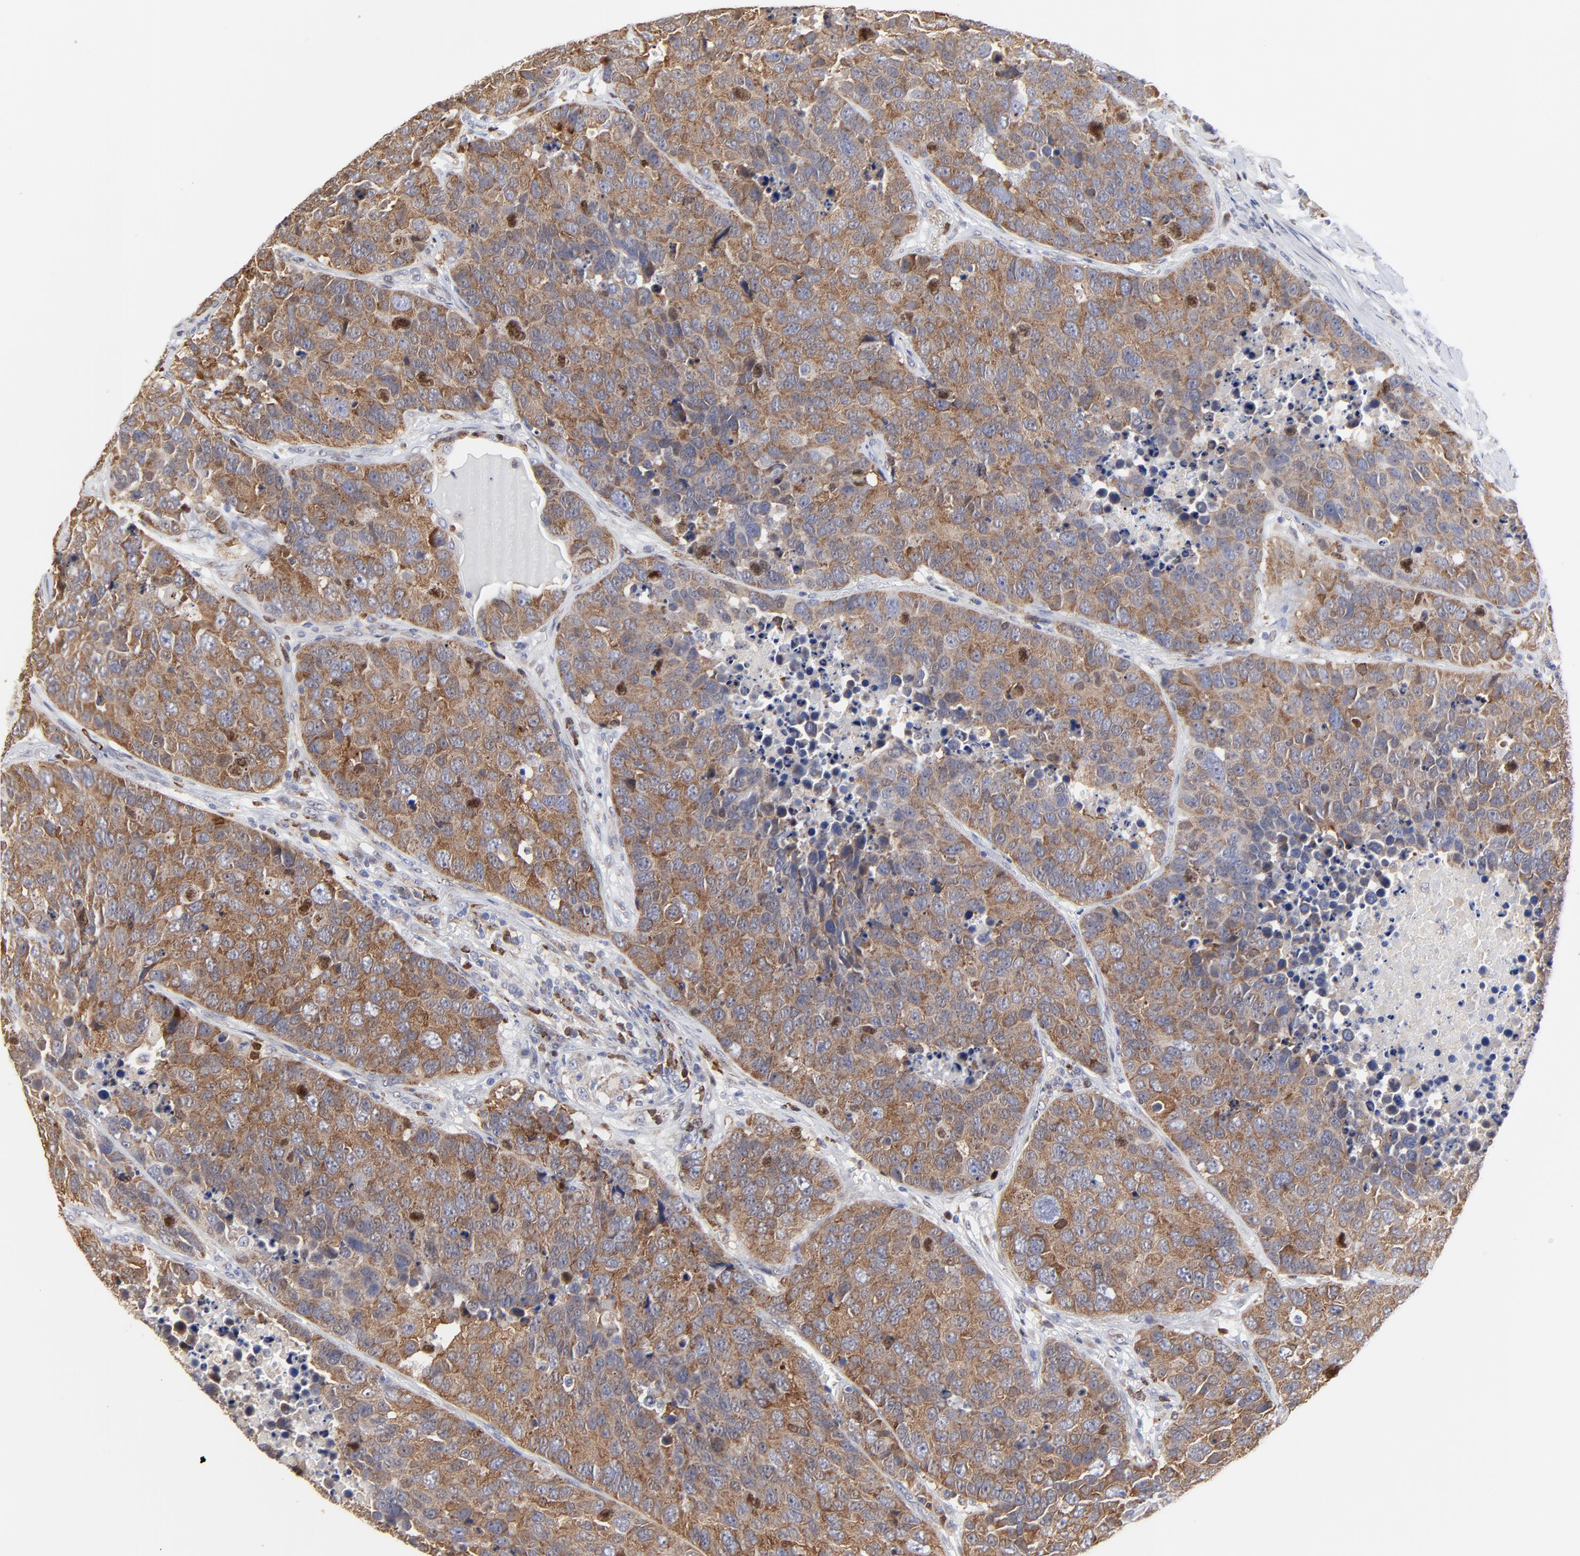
{"staining": {"intensity": "moderate", "quantity": ">75%", "location": "cytoplasmic/membranous"}, "tissue": "carcinoid", "cell_type": "Tumor cells", "image_type": "cancer", "snomed": [{"axis": "morphology", "description": "Carcinoid, malignant, NOS"}, {"axis": "topography", "description": "Bronchus"}], "caption": "Malignant carcinoid stained for a protein (brown) displays moderate cytoplasmic/membranous positive expression in approximately >75% of tumor cells.", "gene": "NCAPH", "patient": {"sex": "male", "age": 55}}